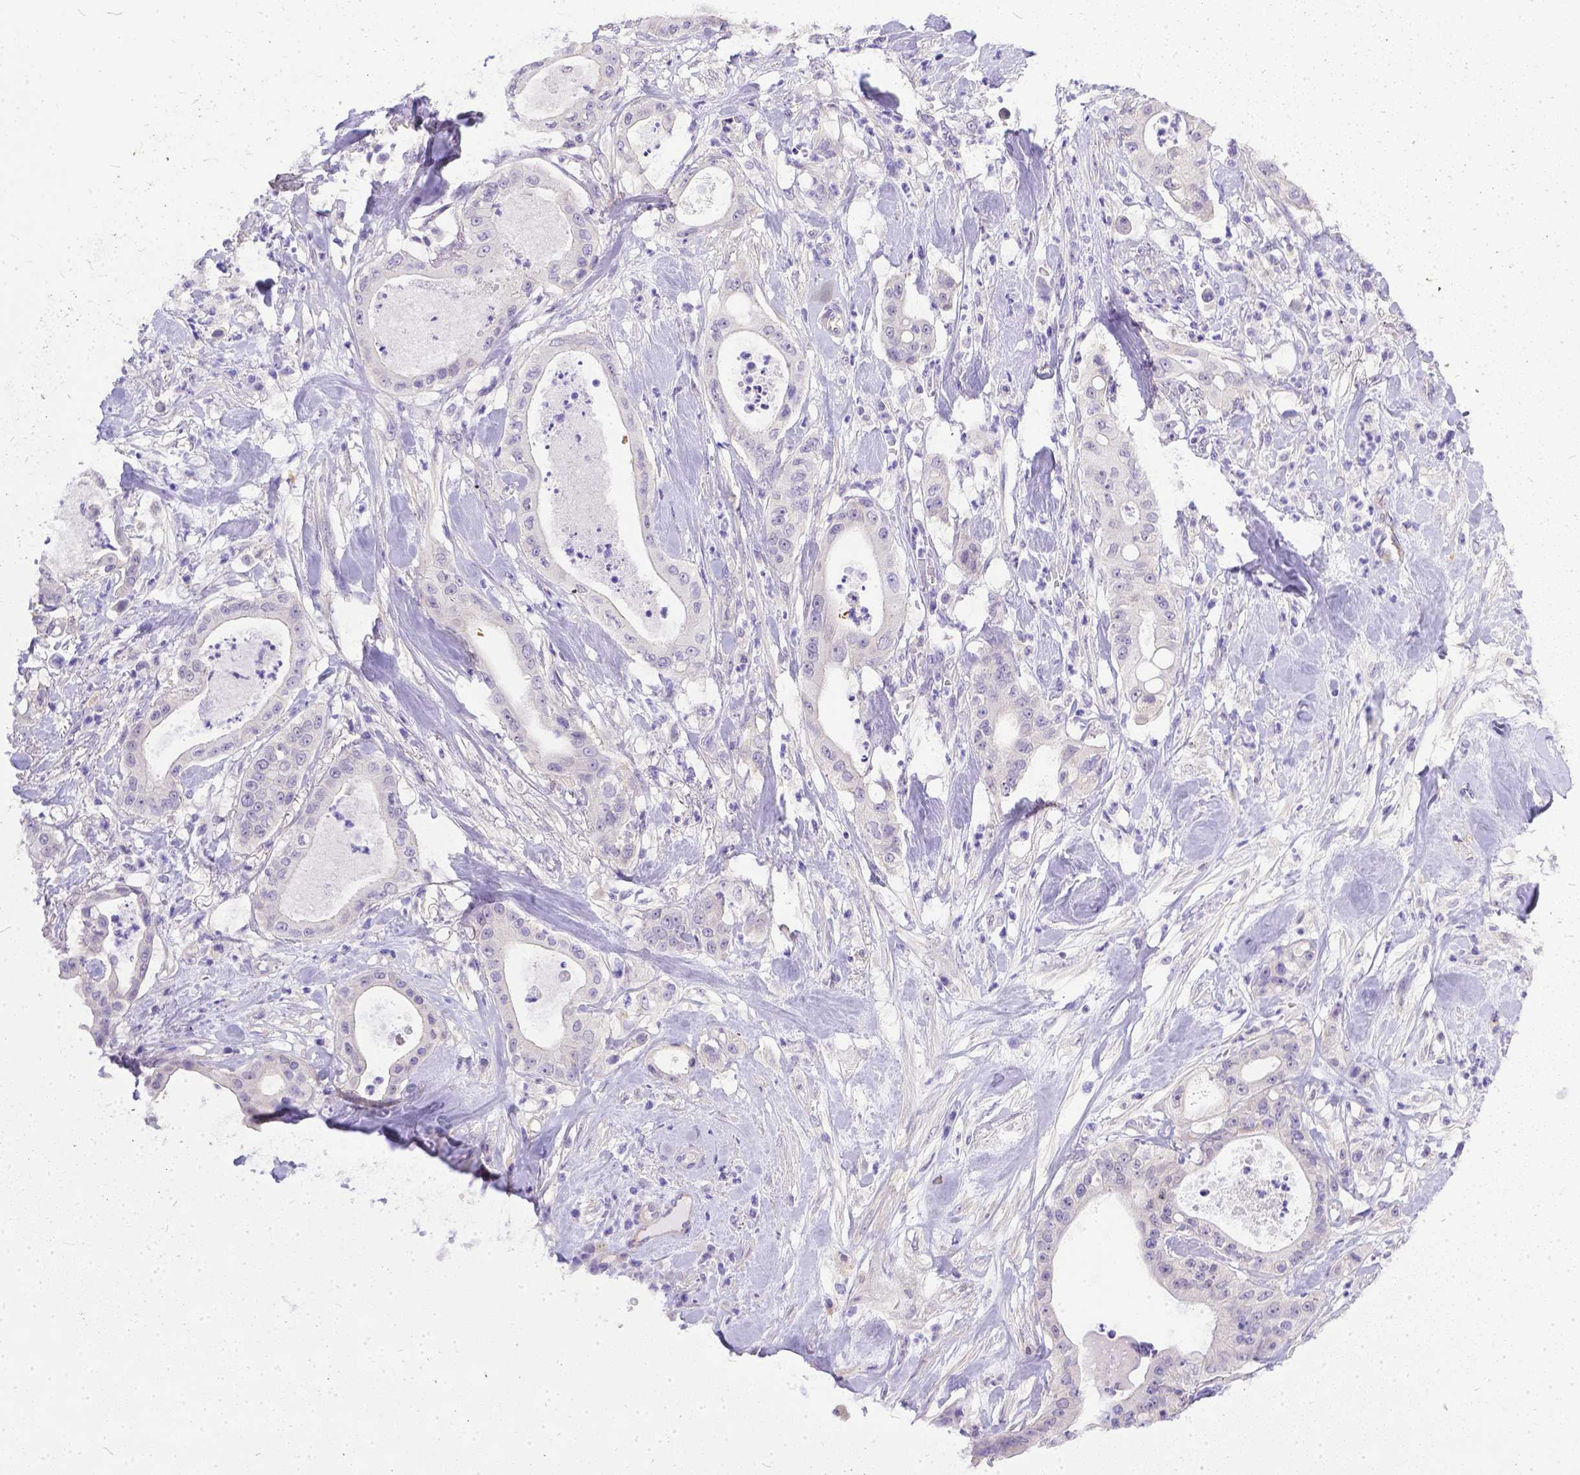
{"staining": {"intensity": "negative", "quantity": "none", "location": "none"}, "tissue": "pancreatic cancer", "cell_type": "Tumor cells", "image_type": "cancer", "snomed": [{"axis": "morphology", "description": "Adenocarcinoma, NOS"}, {"axis": "topography", "description": "Pancreas"}], "caption": "The immunohistochemistry (IHC) photomicrograph has no significant expression in tumor cells of adenocarcinoma (pancreatic) tissue. (DAB IHC with hematoxylin counter stain).", "gene": "DLEC1", "patient": {"sex": "male", "age": 71}}